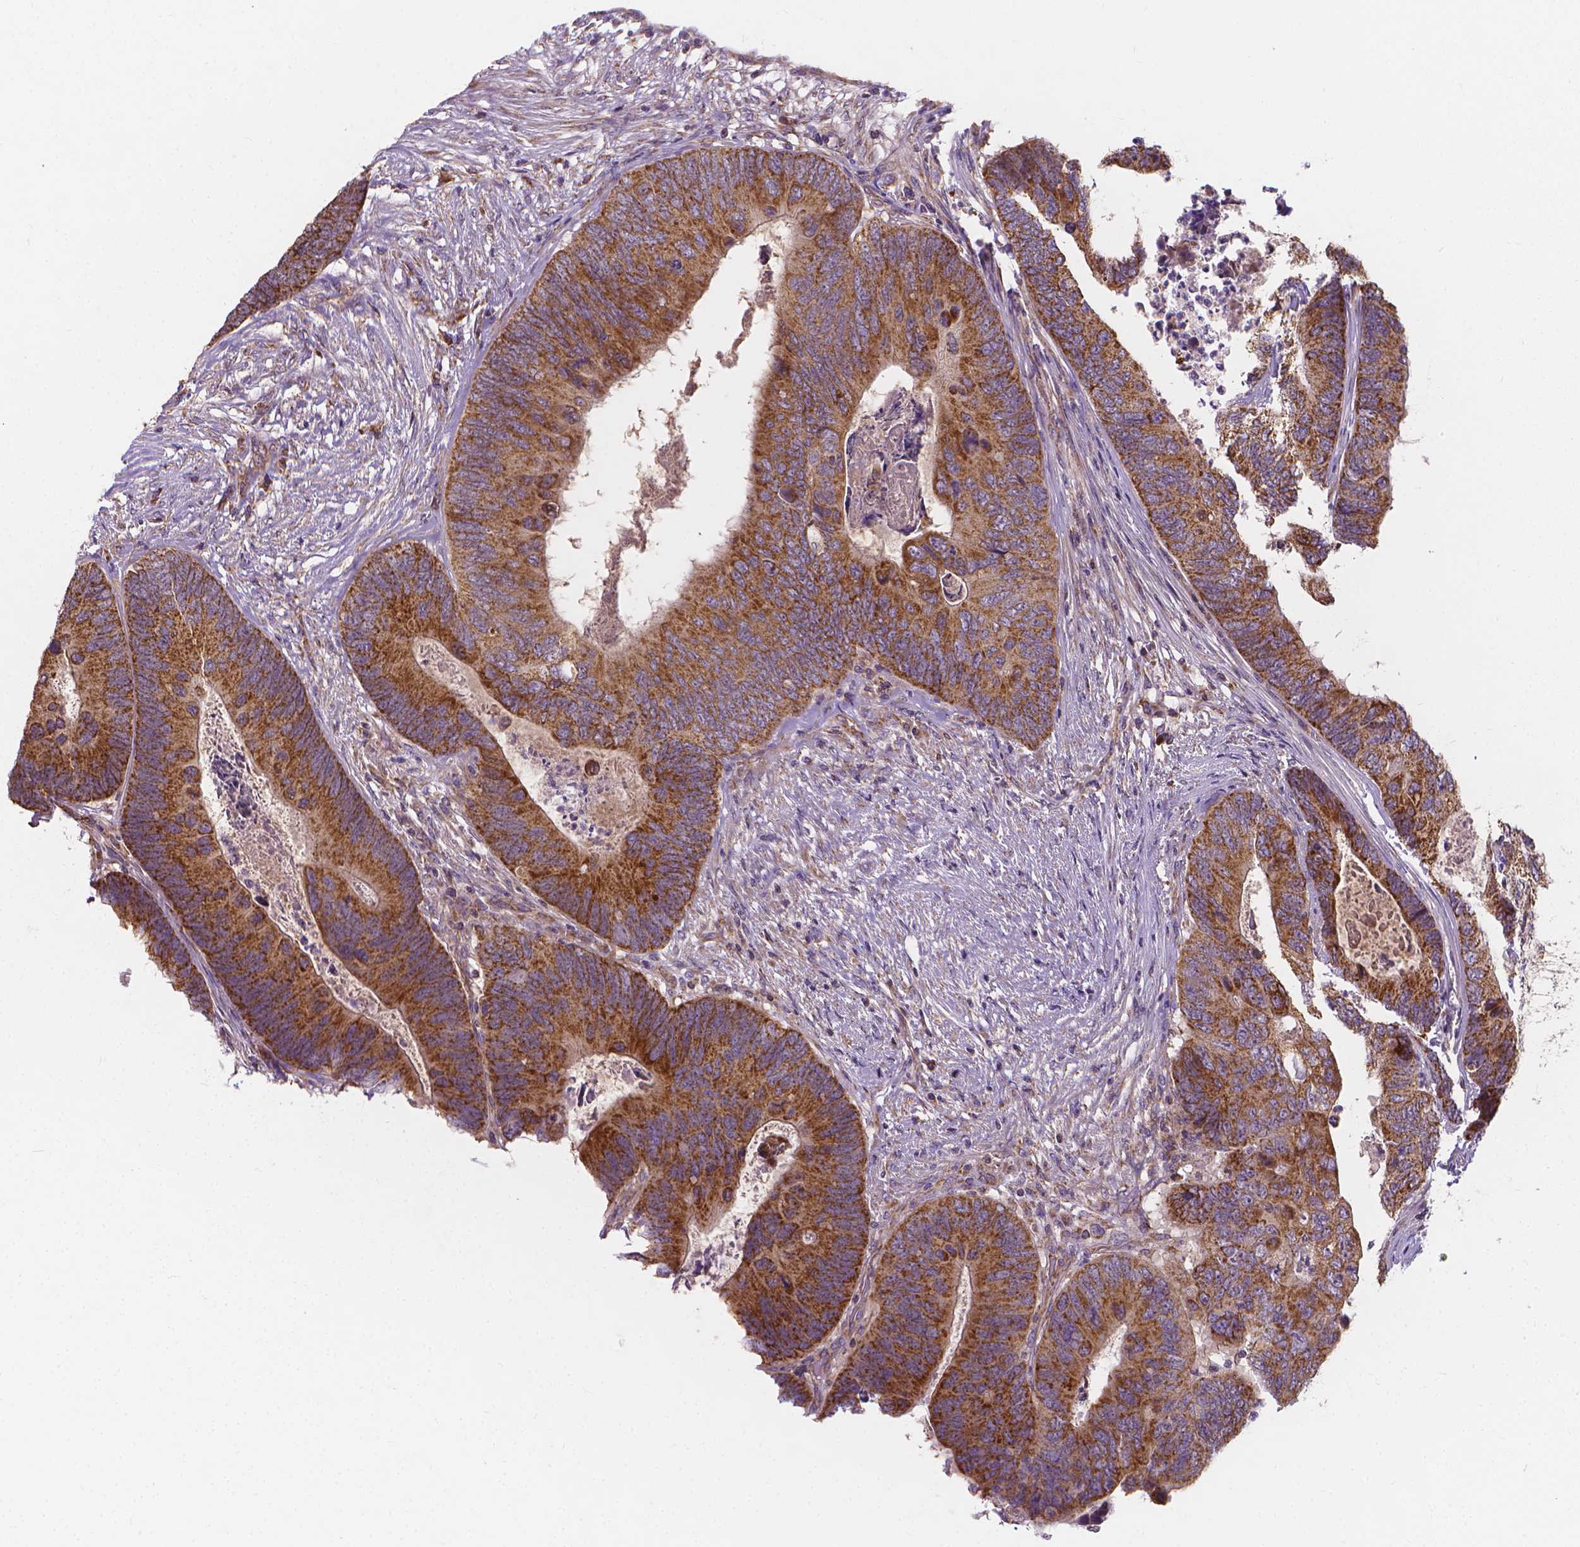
{"staining": {"intensity": "strong", "quantity": ">75%", "location": "cytoplasmic/membranous"}, "tissue": "colorectal cancer", "cell_type": "Tumor cells", "image_type": "cancer", "snomed": [{"axis": "morphology", "description": "Adenocarcinoma, NOS"}, {"axis": "topography", "description": "Colon"}], "caption": "Brown immunohistochemical staining in colorectal cancer (adenocarcinoma) demonstrates strong cytoplasmic/membranous staining in approximately >75% of tumor cells. The protein of interest is stained brown, and the nuclei are stained in blue (DAB IHC with brightfield microscopy, high magnification).", "gene": "SNCAIP", "patient": {"sex": "female", "age": 67}}